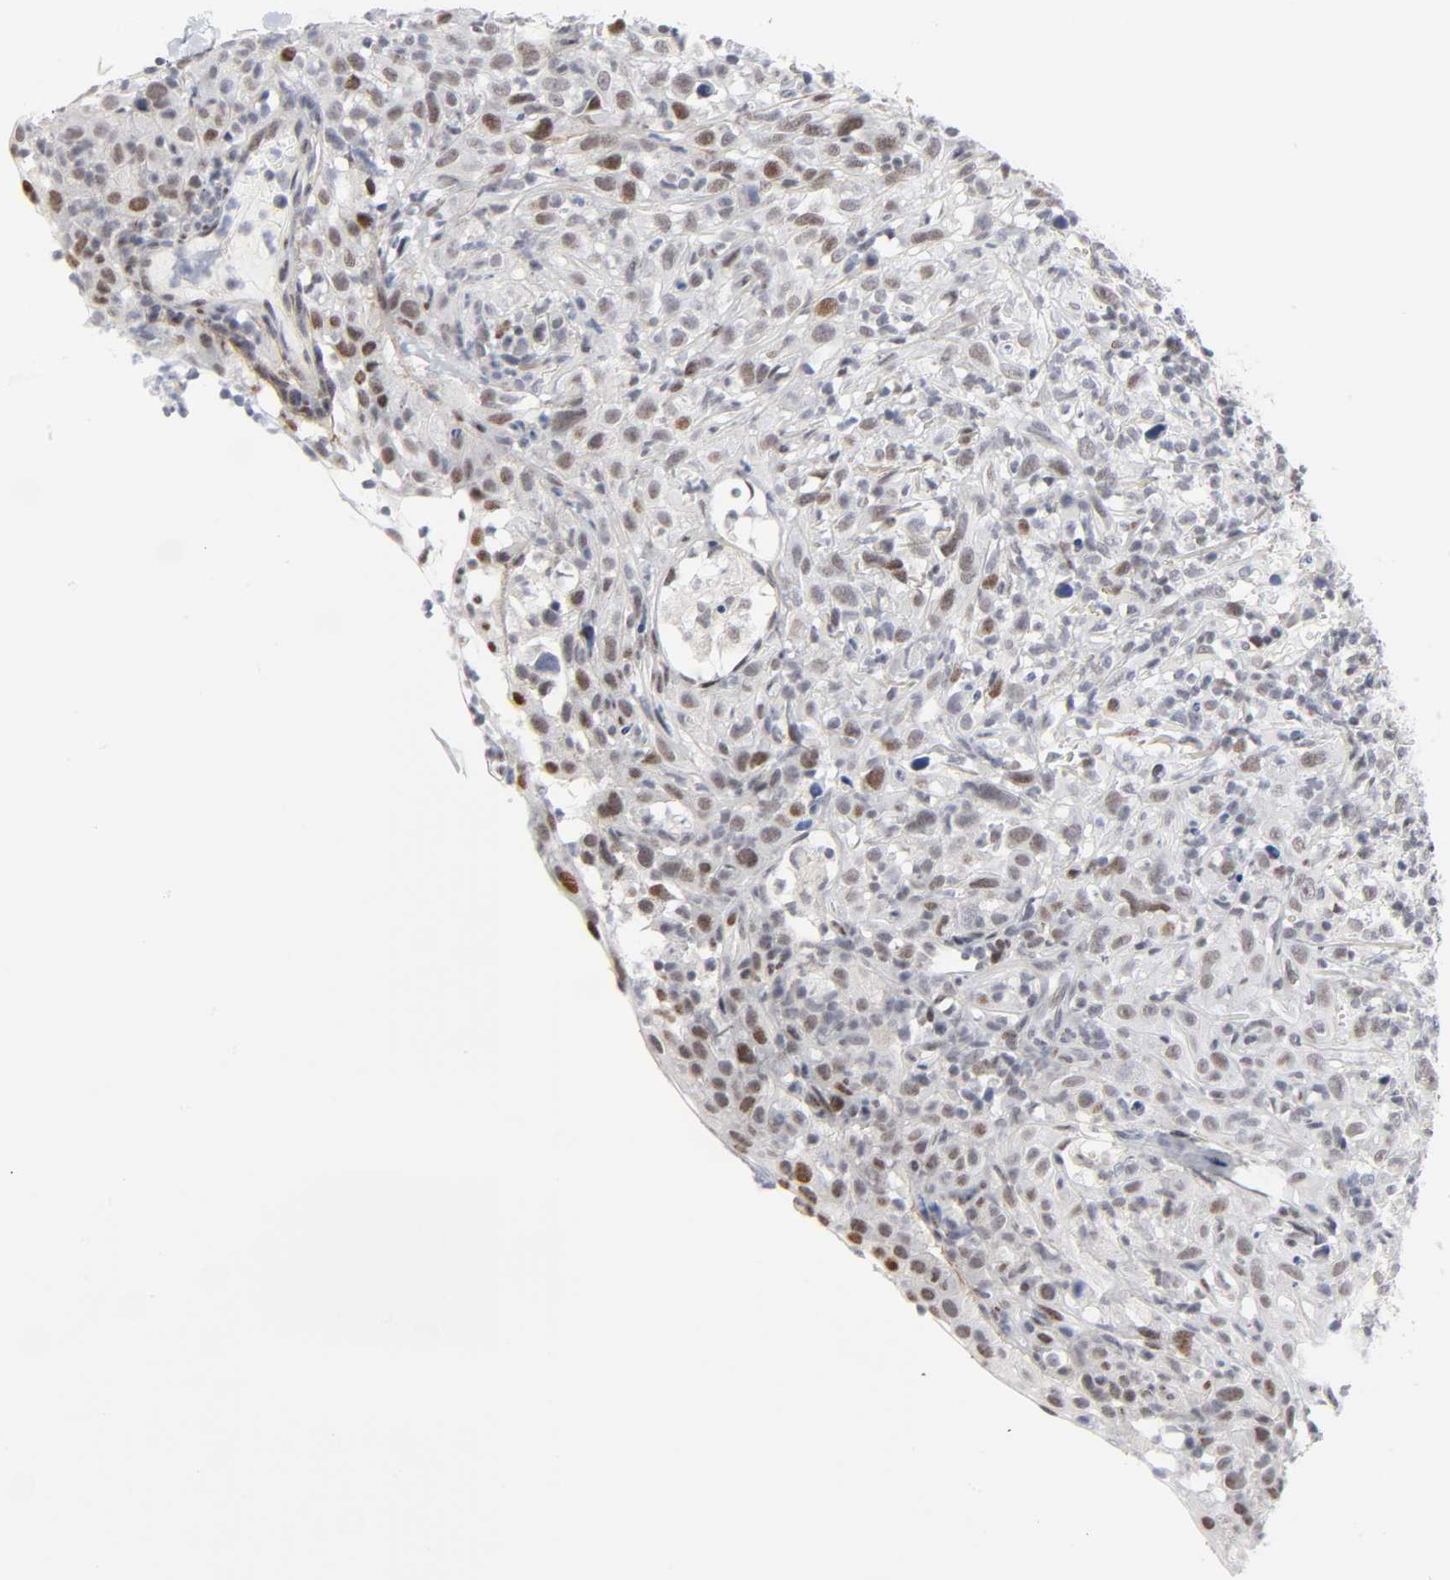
{"staining": {"intensity": "moderate", "quantity": "25%-75%", "location": "nuclear"}, "tissue": "thyroid cancer", "cell_type": "Tumor cells", "image_type": "cancer", "snomed": [{"axis": "morphology", "description": "Carcinoma, NOS"}, {"axis": "topography", "description": "Thyroid gland"}], "caption": "Immunohistochemical staining of thyroid cancer (carcinoma) exhibits medium levels of moderate nuclear staining in approximately 25%-75% of tumor cells.", "gene": "DIDO1", "patient": {"sex": "female", "age": 77}}